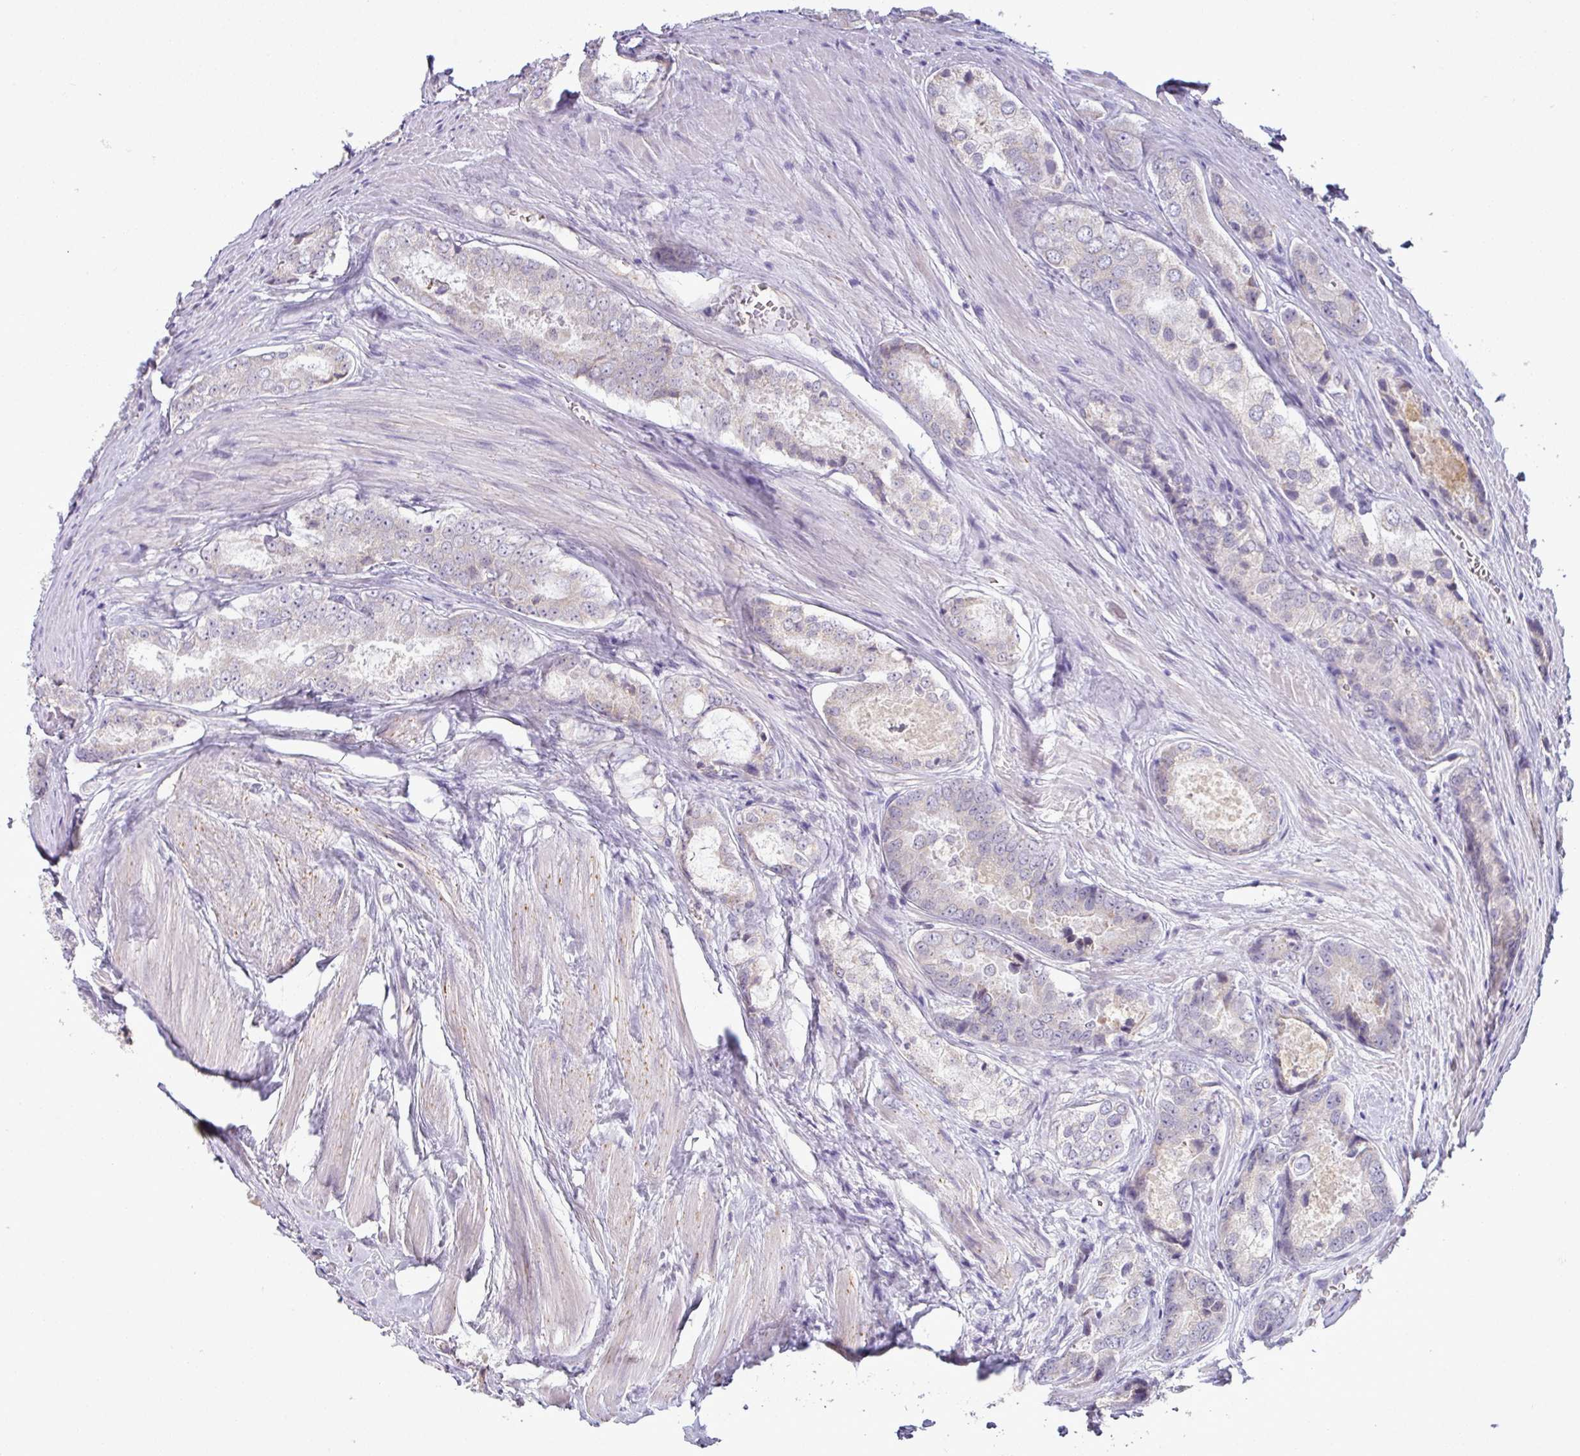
{"staining": {"intensity": "negative", "quantity": "none", "location": "none"}, "tissue": "prostate cancer", "cell_type": "Tumor cells", "image_type": "cancer", "snomed": [{"axis": "morphology", "description": "Adenocarcinoma, Low grade"}, {"axis": "topography", "description": "Prostate"}], "caption": "Prostate cancer was stained to show a protein in brown. There is no significant staining in tumor cells. (Stains: DAB immunohistochemistry (IHC) with hematoxylin counter stain, Microscopy: brightfield microscopy at high magnification).", "gene": "HBEGF", "patient": {"sex": "male", "age": 68}}